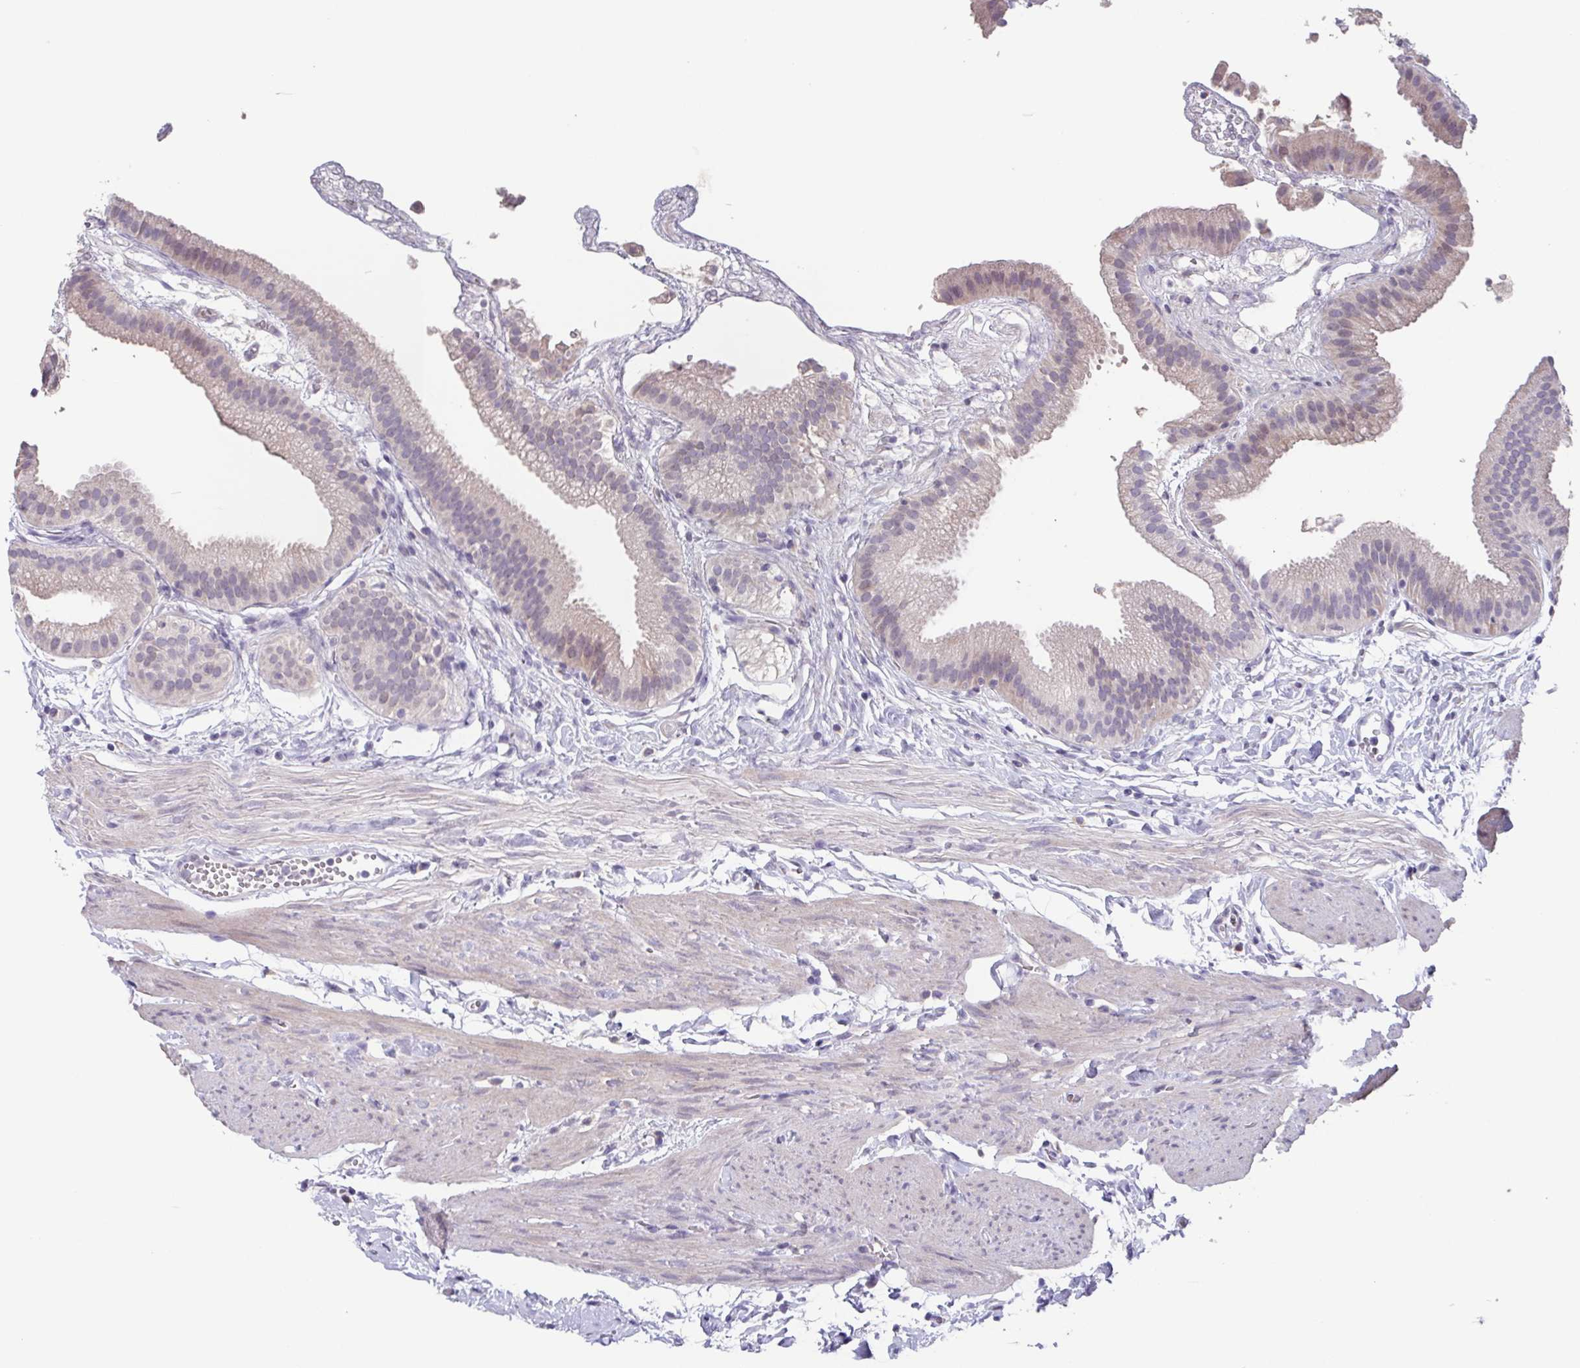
{"staining": {"intensity": "negative", "quantity": "none", "location": "none"}, "tissue": "gallbladder", "cell_type": "Glandular cells", "image_type": "normal", "snomed": [{"axis": "morphology", "description": "Normal tissue, NOS"}, {"axis": "topography", "description": "Gallbladder"}], "caption": "Gallbladder was stained to show a protein in brown. There is no significant expression in glandular cells. Nuclei are stained in blue.", "gene": "GHRL", "patient": {"sex": "female", "age": 63}}